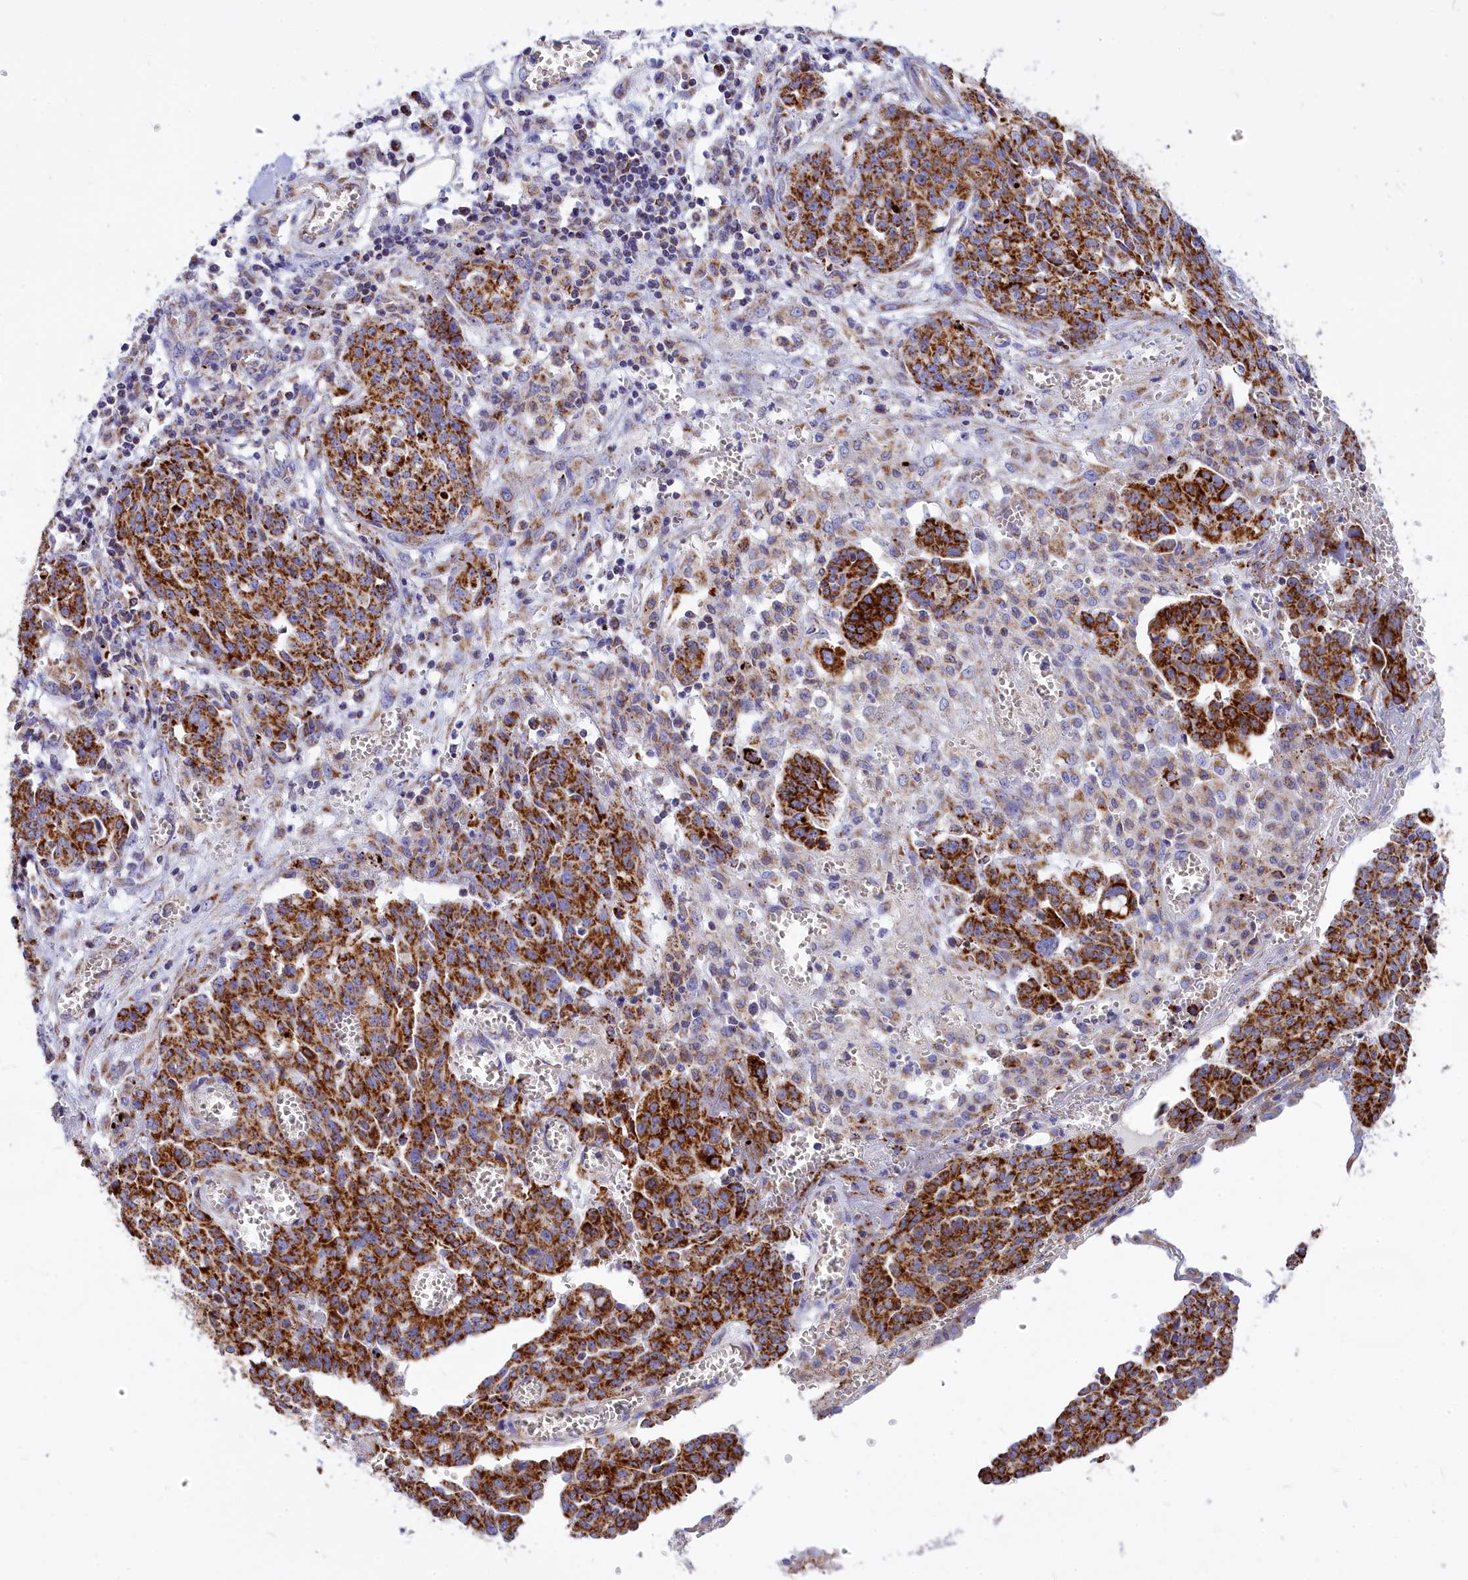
{"staining": {"intensity": "strong", "quantity": ">75%", "location": "cytoplasmic/membranous"}, "tissue": "ovarian cancer", "cell_type": "Tumor cells", "image_type": "cancer", "snomed": [{"axis": "morphology", "description": "Cystadenocarcinoma, serous, NOS"}, {"axis": "topography", "description": "Soft tissue"}, {"axis": "topography", "description": "Ovary"}], "caption": "Immunohistochemistry (IHC) micrograph of neoplastic tissue: human serous cystadenocarcinoma (ovarian) stained using IHC demonstrates high levels of strong protein expression localized specifically in the cytoplasmic/membranous of tumor cells, appearing as a cytoplasmic/membranous brown color.", "gene": "VDAC2", "patient": {"sex": "female", "age": 57}}